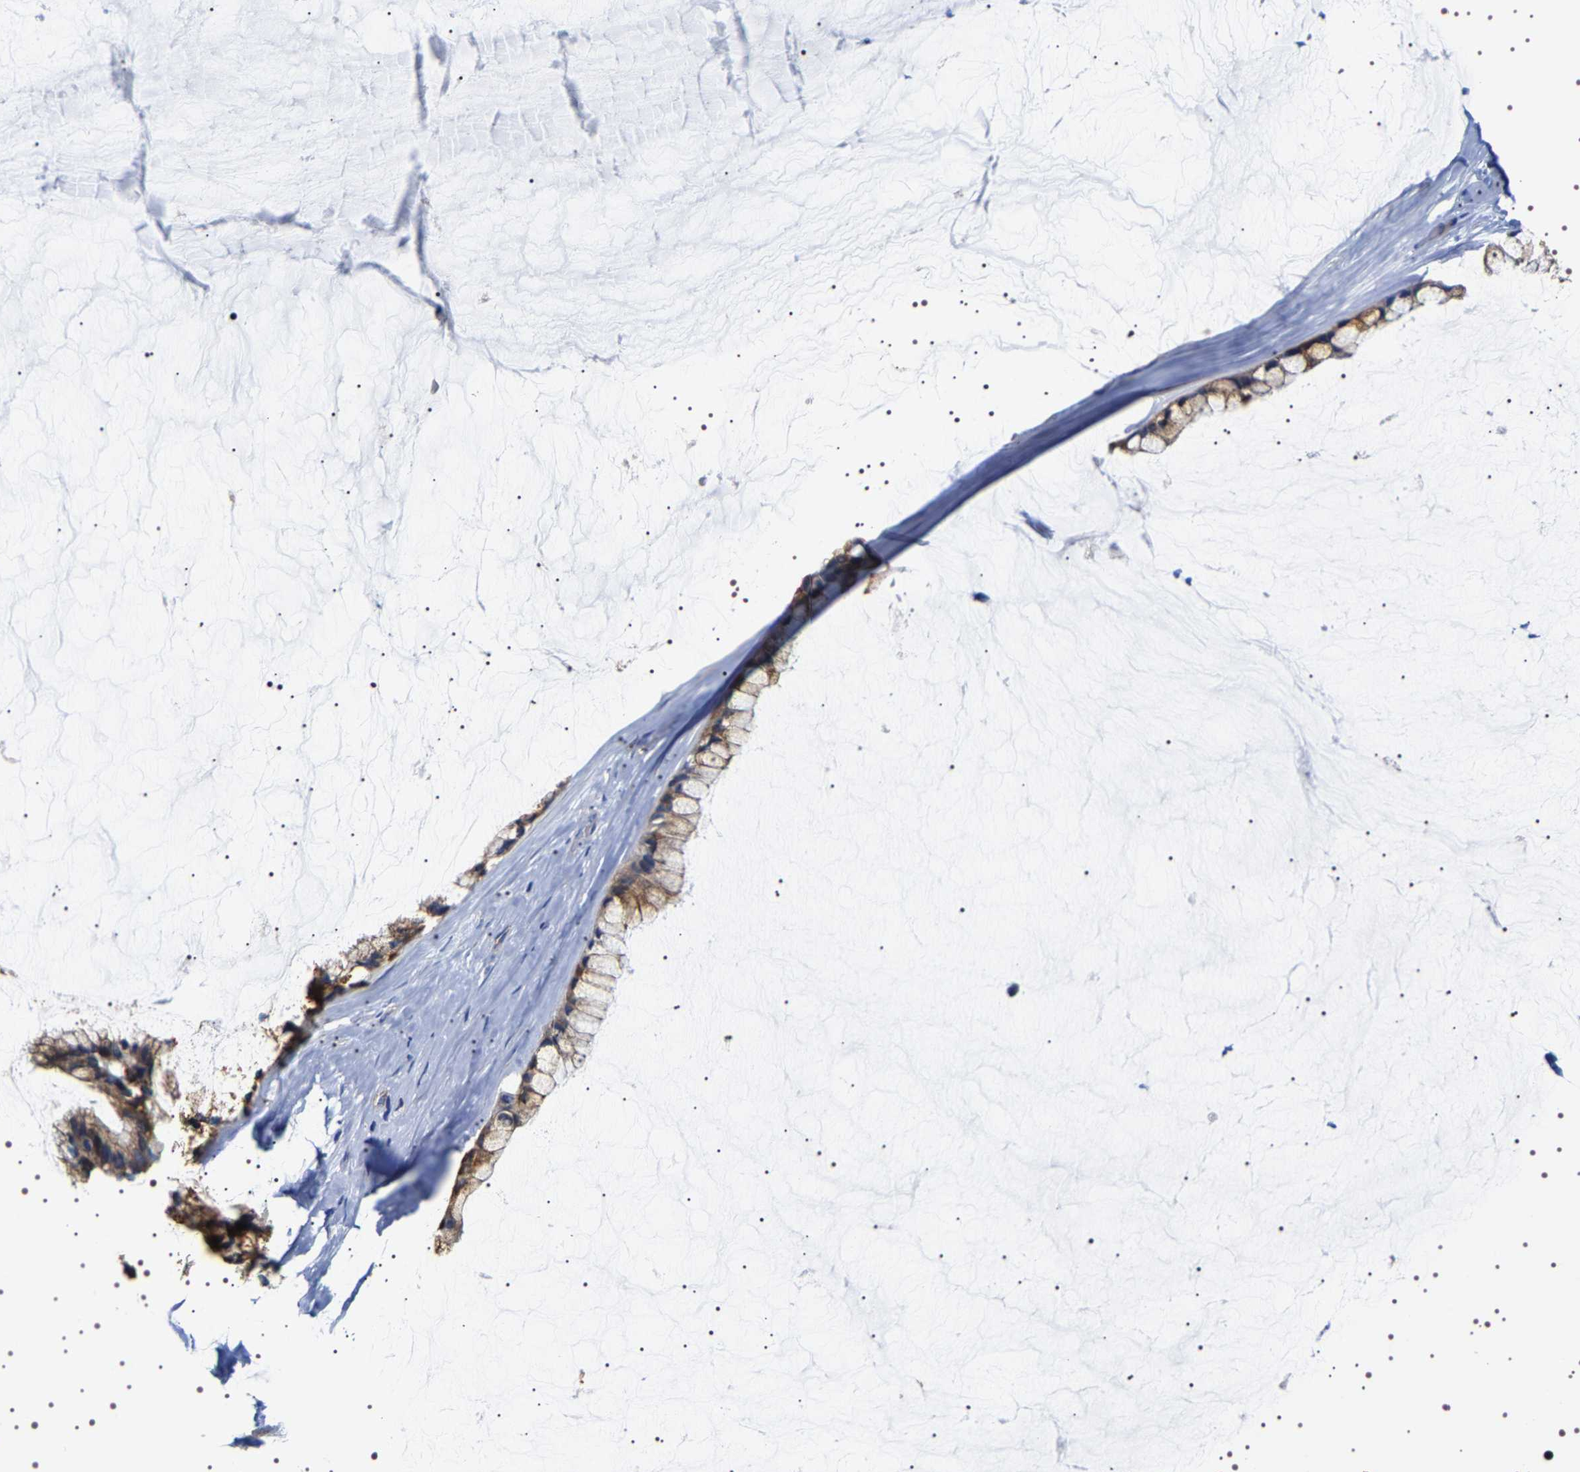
{"staining": {"intensity": "moderate", "quantity": ">75%", "location": "cytoplasmic/membranous"}, "tissue": "ovarian cancer", "cell_type": "Tumor cells", "image_type": "cancer", "snomed": [{"axis": "morphology", "description": "Cystadenocarcinoma, mucinous, NOS"}, {"axis": "topography", "description": "Ovary"}], "caption": "An IHC histopathology image of neoplastic tissue is shown. Protein staining in brown shows moderate cytoplasmic/membranous positivity in ovarian mucinous cystadenocarcinoma within tumor cells. The protein is shown in brown color, while the nuclei are stained blue.", "gene": "SQLE", "patient": {"sex": "female", "age": 39}}